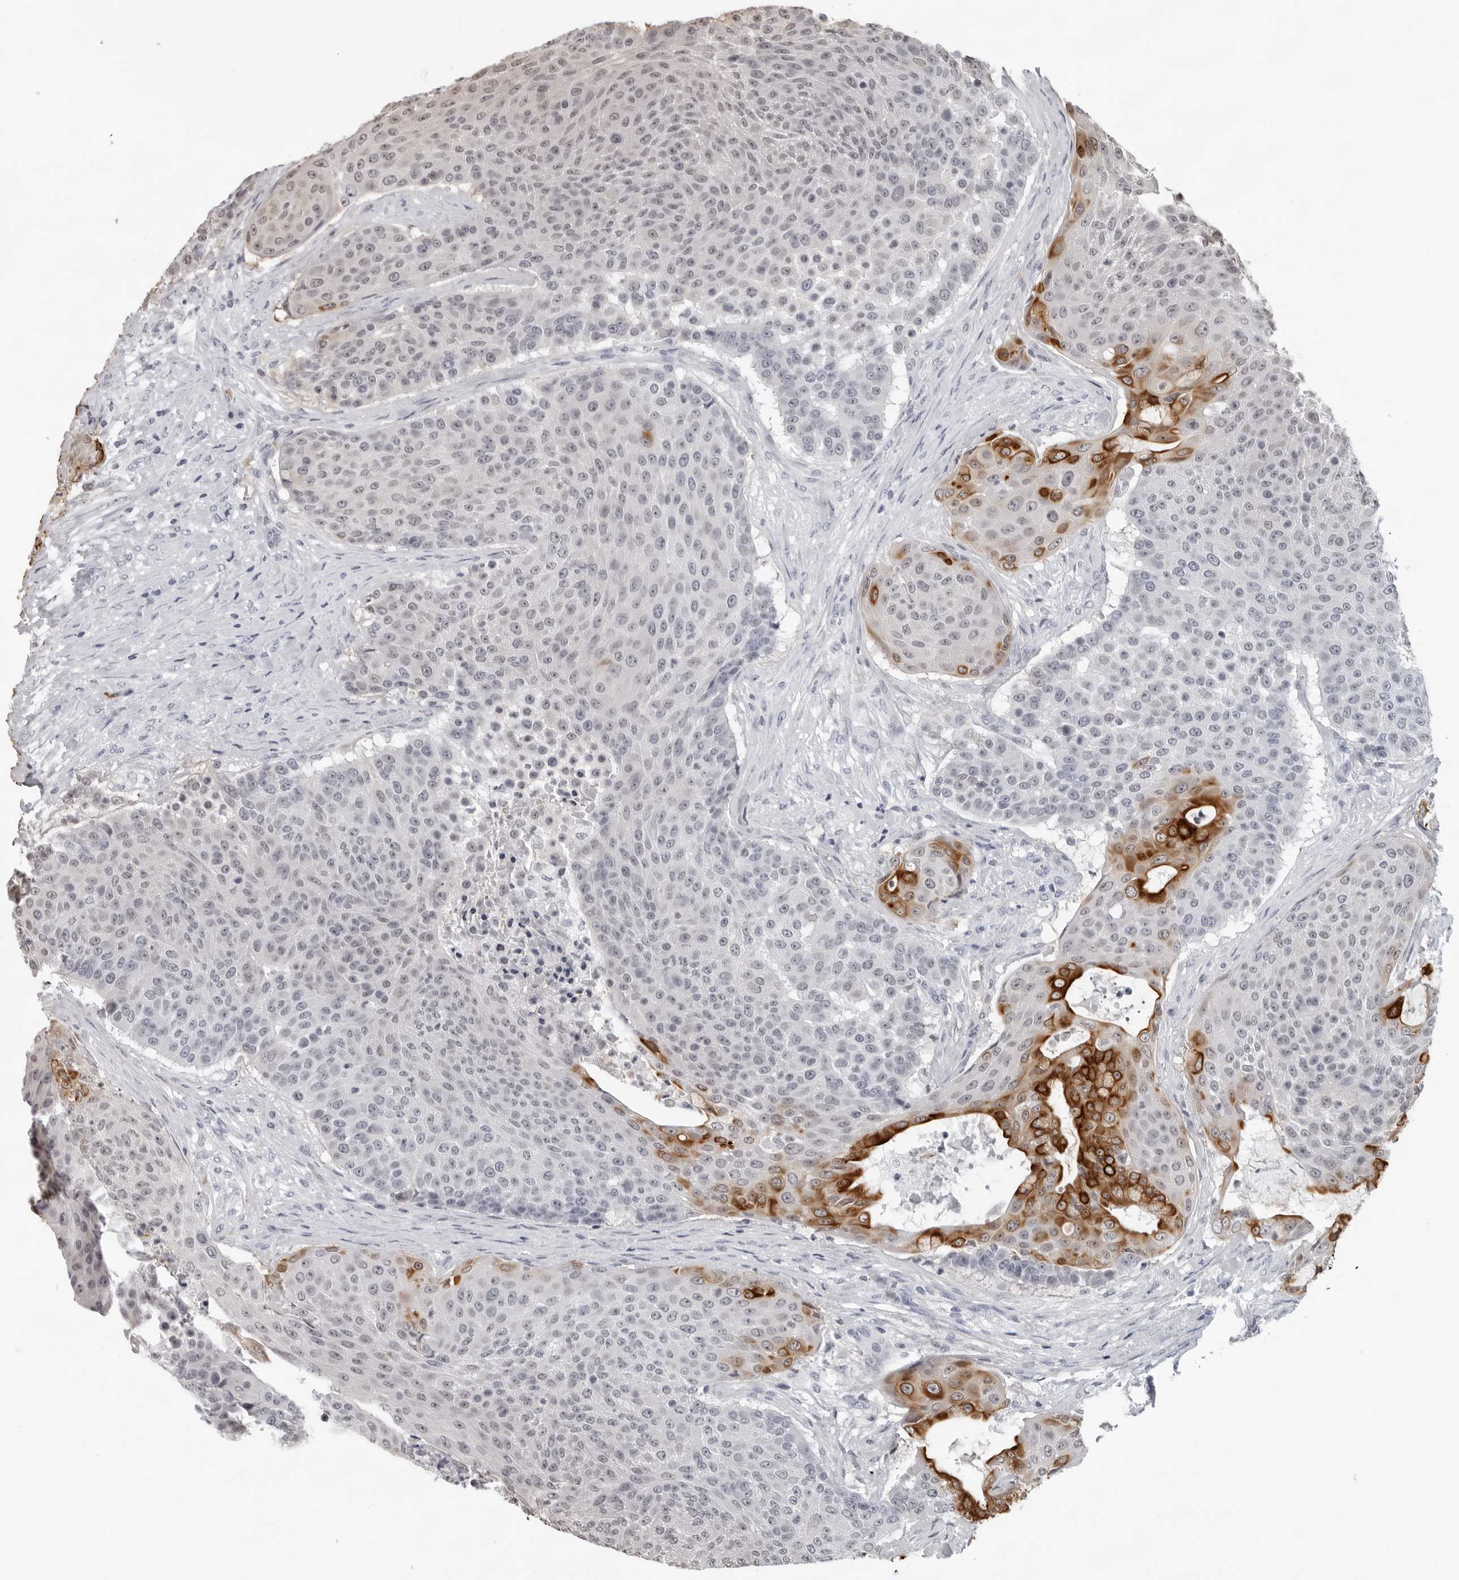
{"staining": {"intensity": "strong", "quantity": "<25%", "location": "cytoplasmic/membranous"}, "tissue": "urothelial cancer", "cell_type": "Tumor cells", "image_type": "cancer", "snomed": [{"axis": "morphology", "description": "Urothelial carcinoma, High grade"}, {"axis": "topography", "description": "Urinary bladder"}], "caption": "An image of urothelial cancer stained for a protein reveals strong cytoplasmic/membranous brown staining in tumor cells. Ihc stains the protein of interest in brown and the nuclei are stained blue.", "gene": "CCDC28B", "patient": {"sex": "female", "age": 63}}